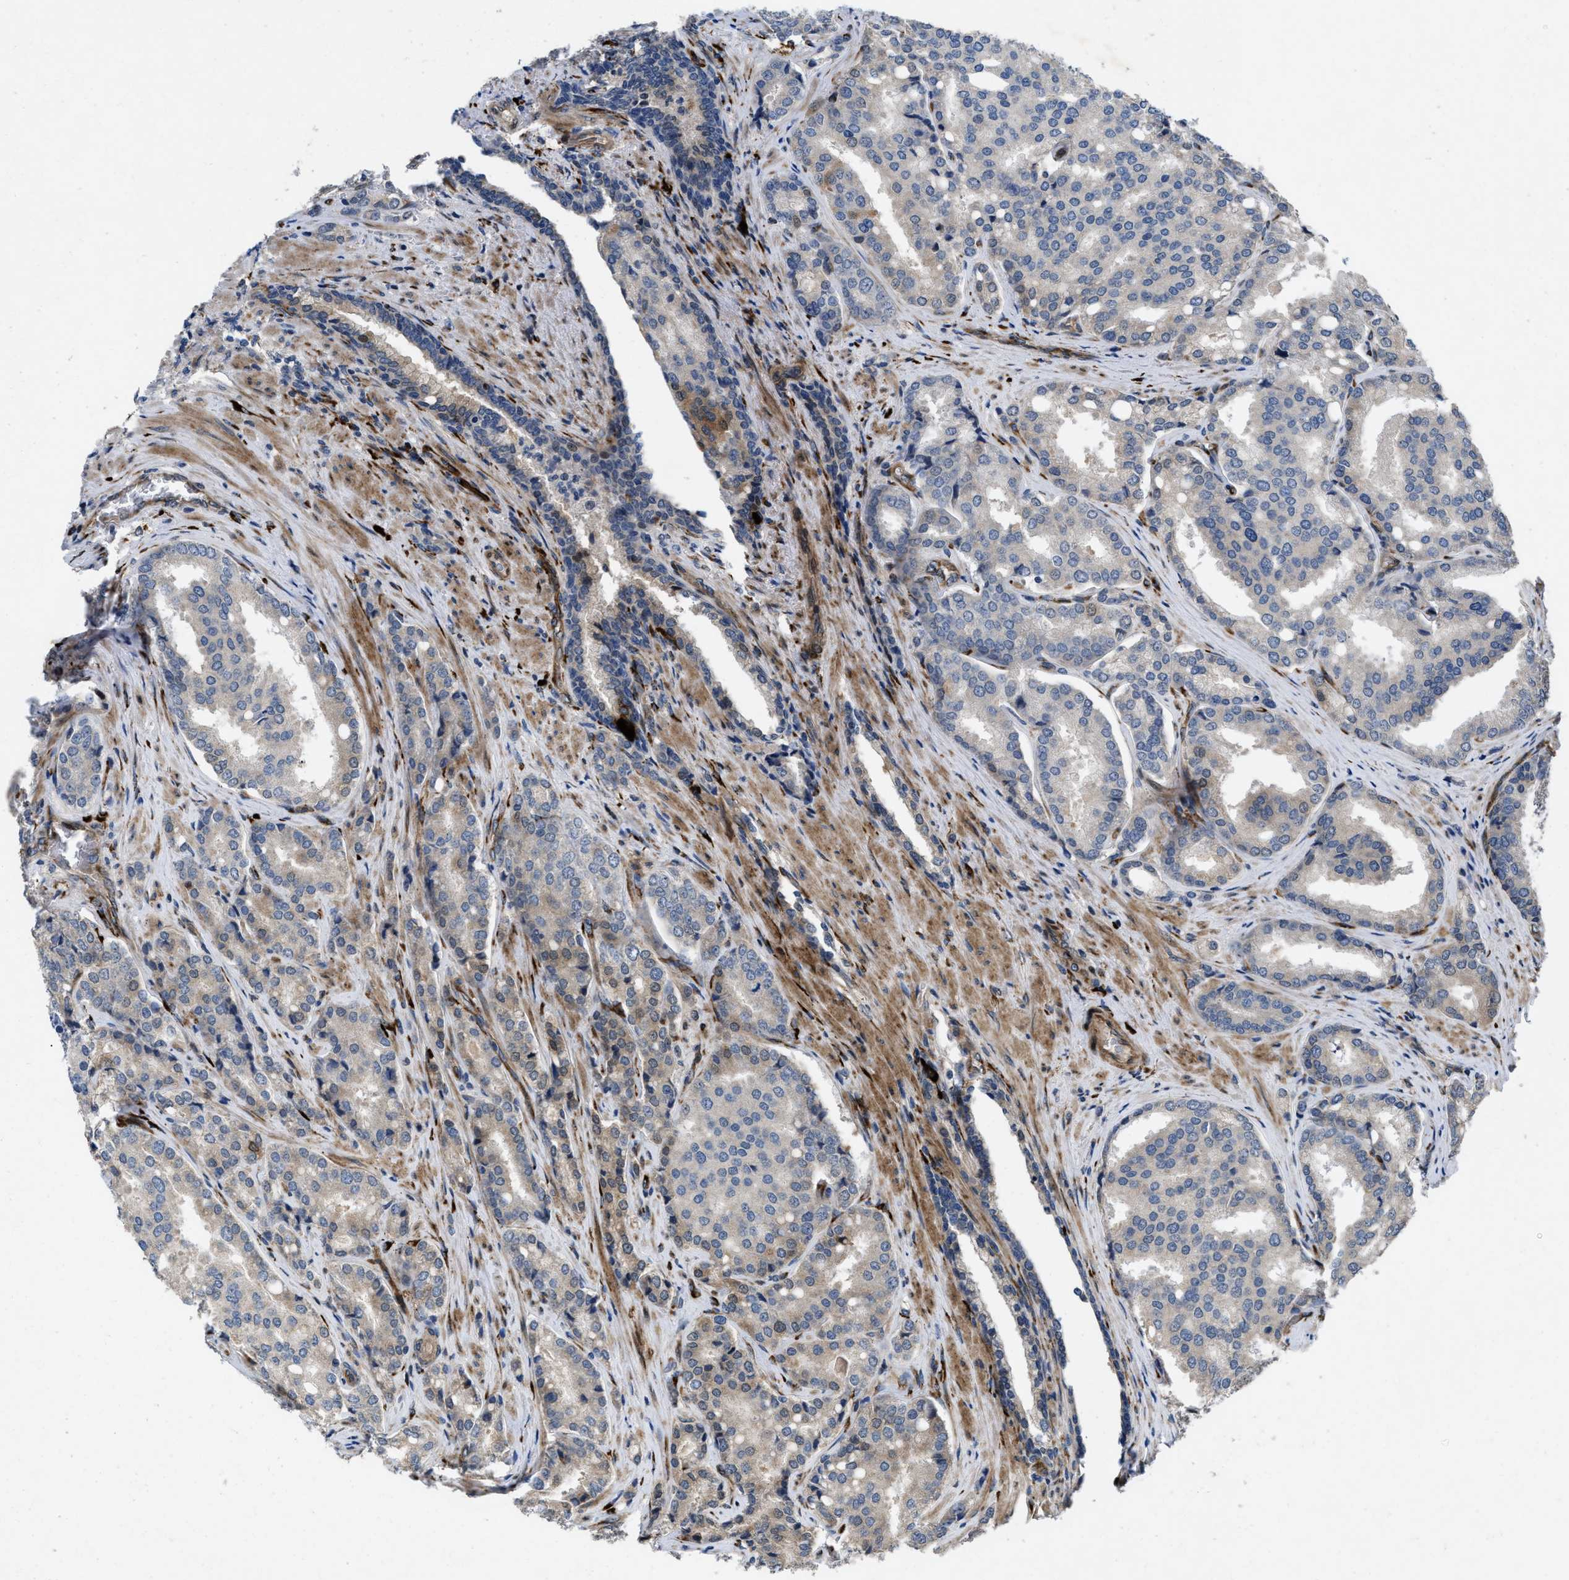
{"staining": {"intensity": "weak", "quantity": "<25%", "location": "cytoplasmic/membranous"}, "tissue": "prostate cancer", "cell_type": "Tumor cells", "image_type": "cancer", "snomed": [{"axis": "morphology", "description": "Adenocarcinoma, High grade"}, {"axis": "topography", "description": "Prostate"}], "caption": "High magnification brightfield microscopy of adenocarcinoma (high-grade) (prostate) stained with DAB (3,3'-diaminobenzidine) (brown) and counterstained with hematoxylin (blue): tumor cells show no significant expression. (DAB IHC with hematoxylin counter stain).", "gene": "HSPA12B", "patient": {"sex": "male", "age": 50}}